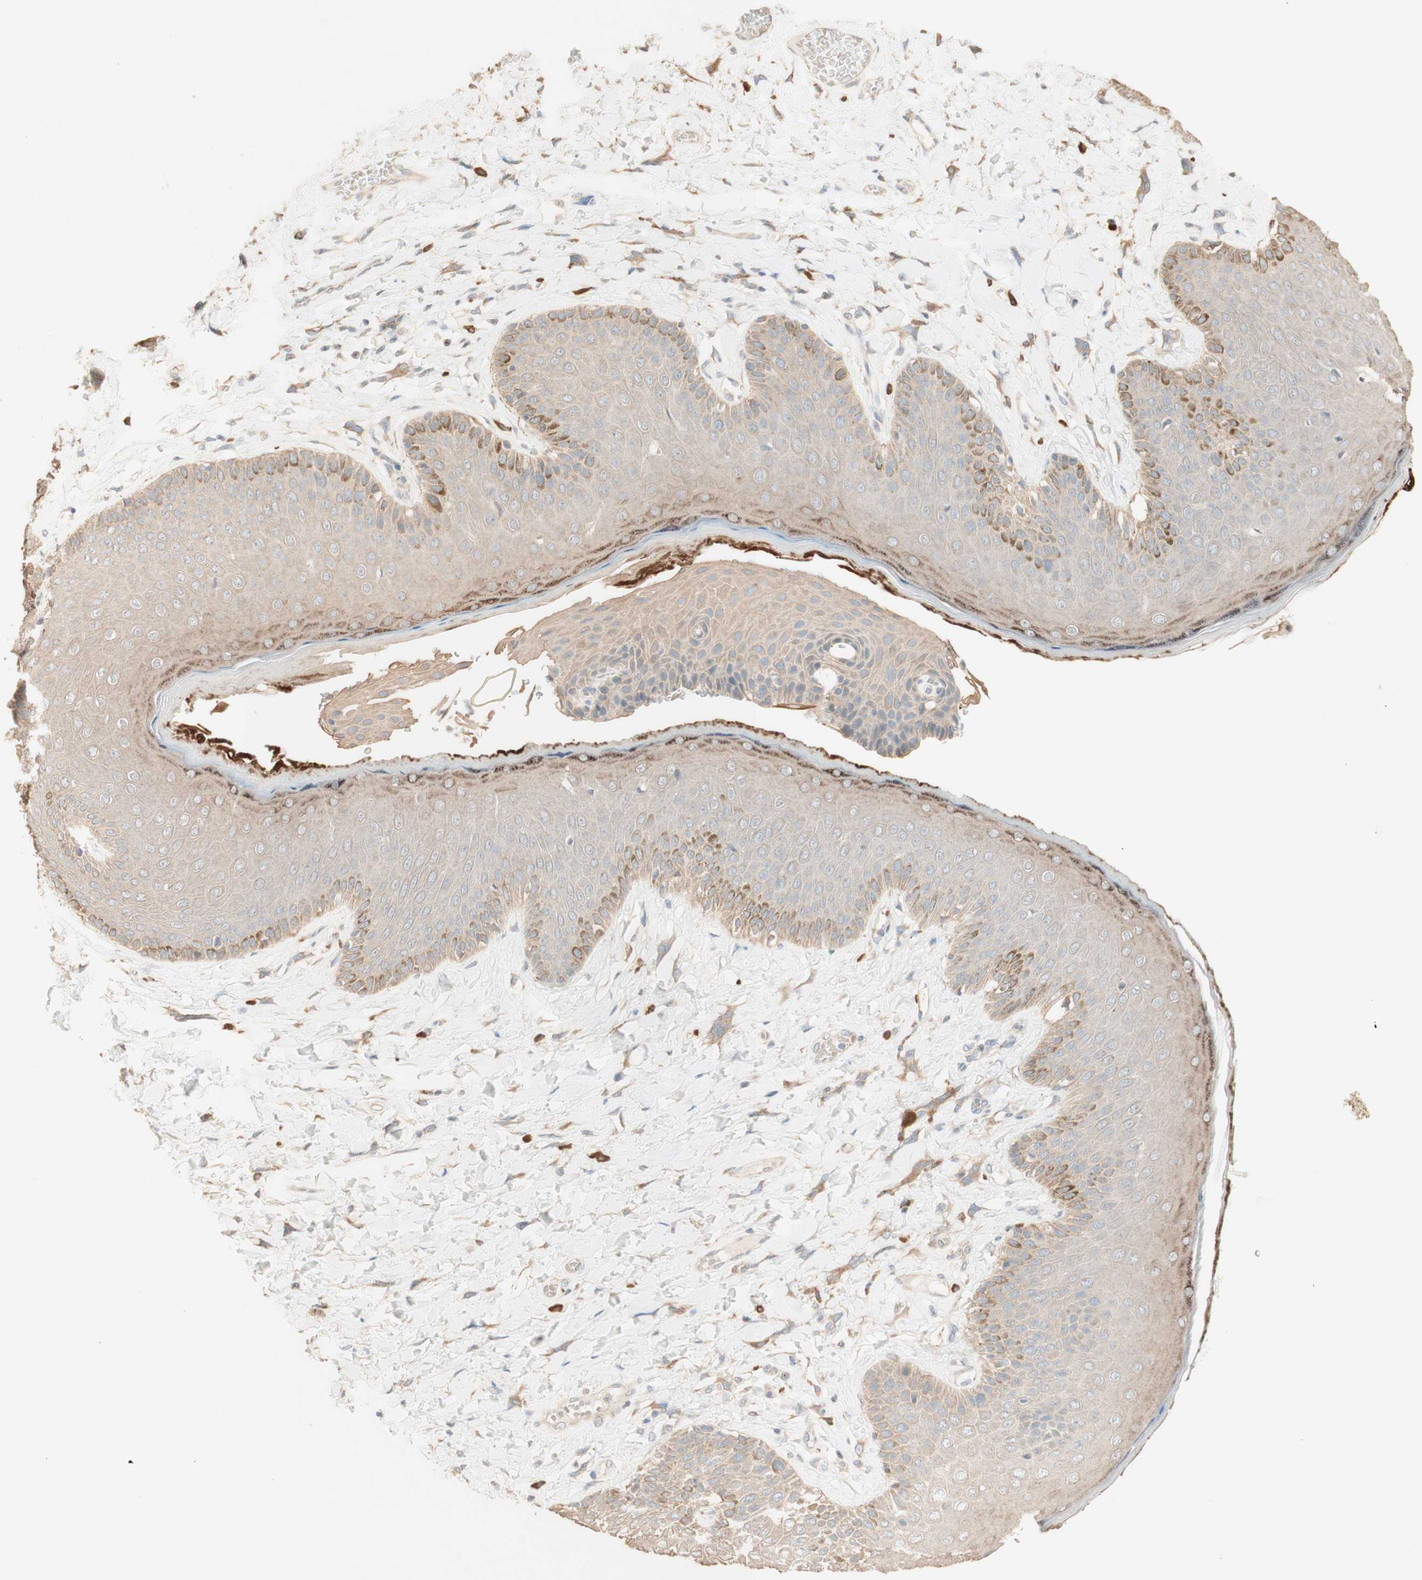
{"staining": {"intensity": "weak", "quantity": ">75%", "location": "cytoplasmic/membranous"}, "tissue": "skin", "cell_type": "Epidermal cells", "image_type": "normal", "snomed": [{"axis": "morphology", "description": "Normal tissue, NOS"}, {"axis": "topography", "description": "Anal"}], "caption": "Skin stained with DAB (3,3'-diaminobenzidine) immunohistochemistry (IHC) shows low levels of weak cytoplasmic/membranous positivity in about >75% of epidermal cells.", "gene": "CLCN2", "patient": {"sex": "male", "age": 69}}